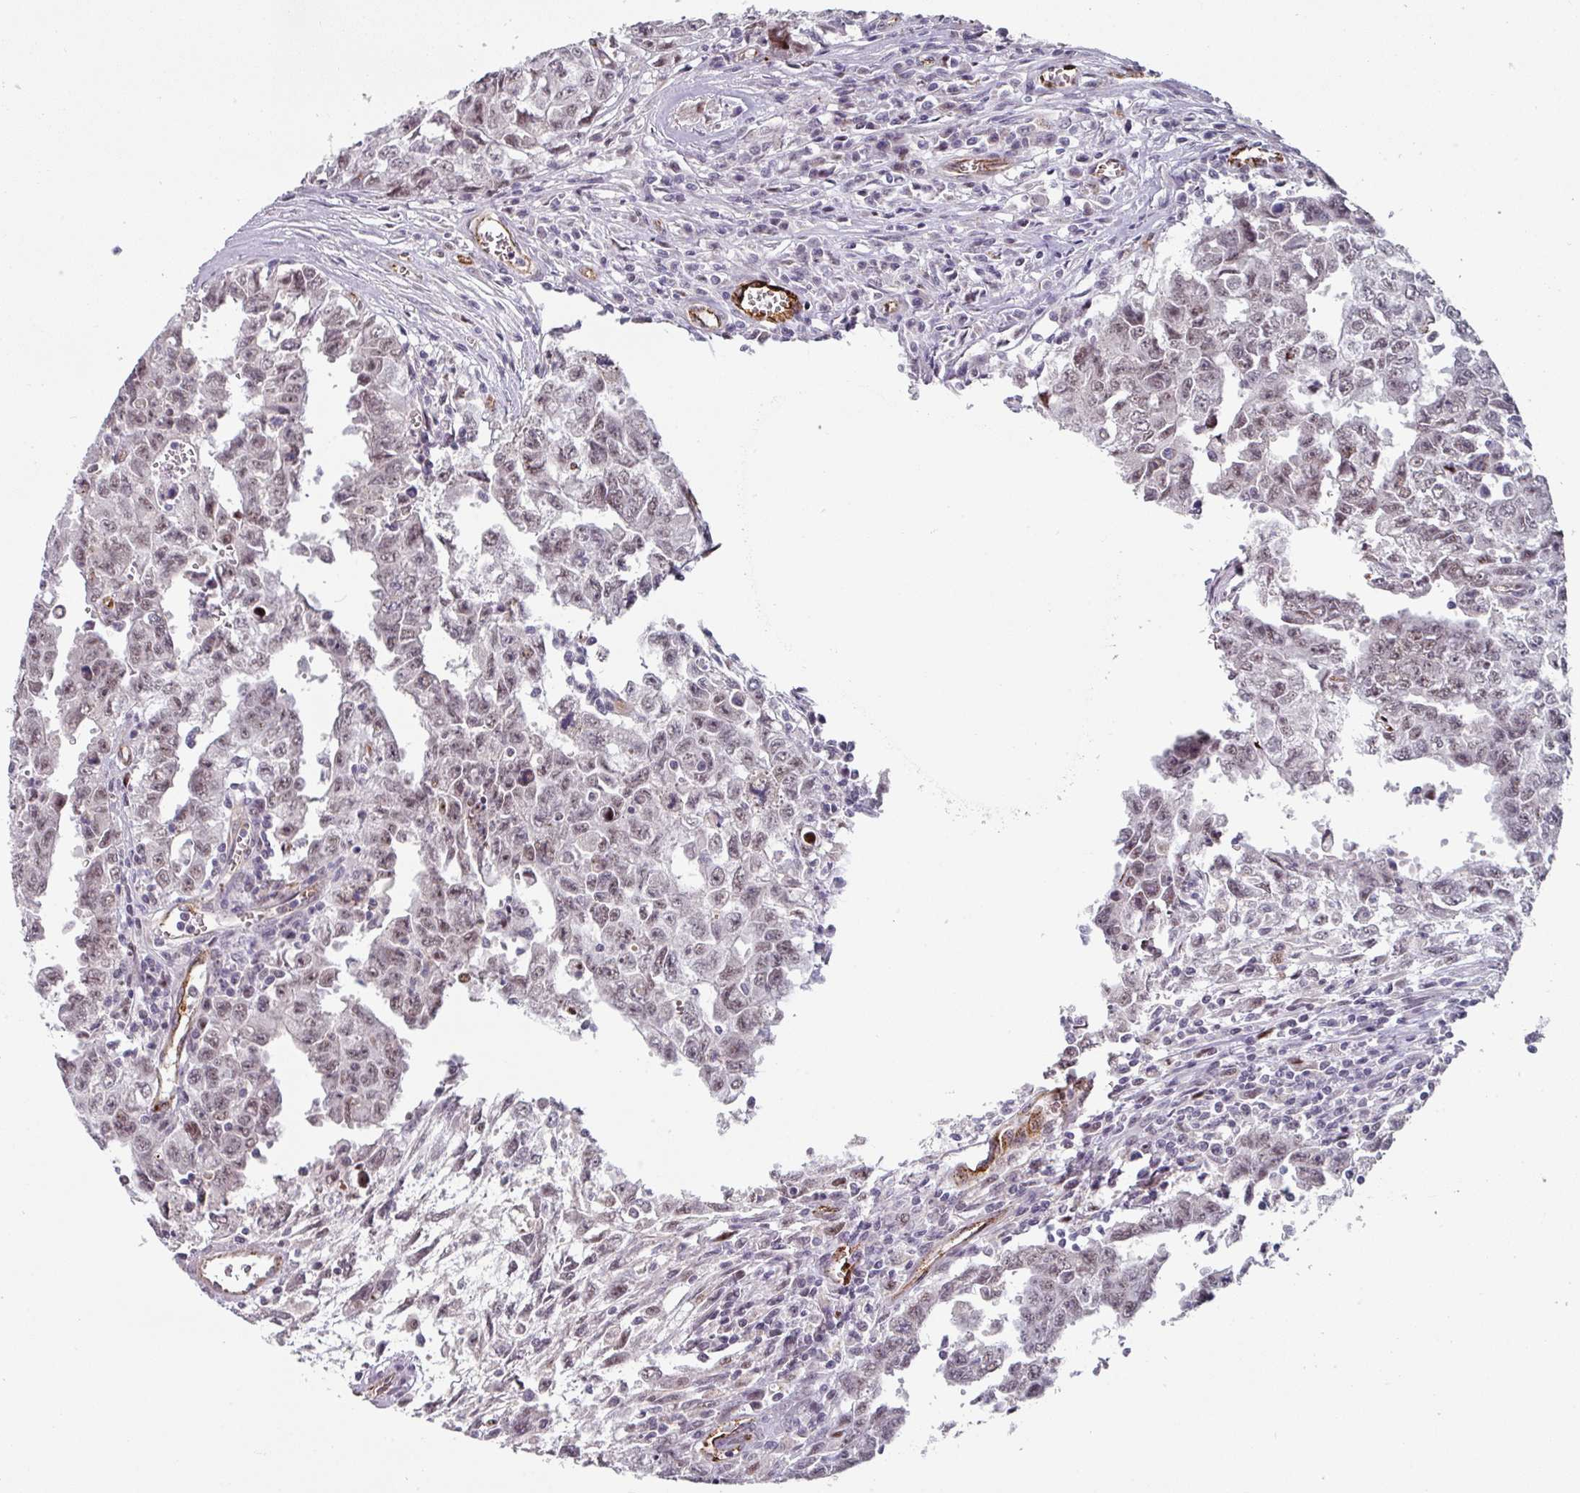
{"staining": {"intensity": "moderate", "quantity": "25%-75%", "location": "nuclear"}, "tissue": "testis cancer", "cell_type": "Tumor cells", "image_type": "cancer", "snomed": [{"axis": "morphology", "description": "Carcinoma, Embryonal, NOS"}, {"axis": "topography", "description": "Testis"}], "caption": "About 25%-75% of tumor cells in testis embryonal carcinoma show moderate nuclear protein expression as visualized by brown immunohistochemical staining.", "gene": "SIDT2", "patient": {"sex": "male", "age": 24}}